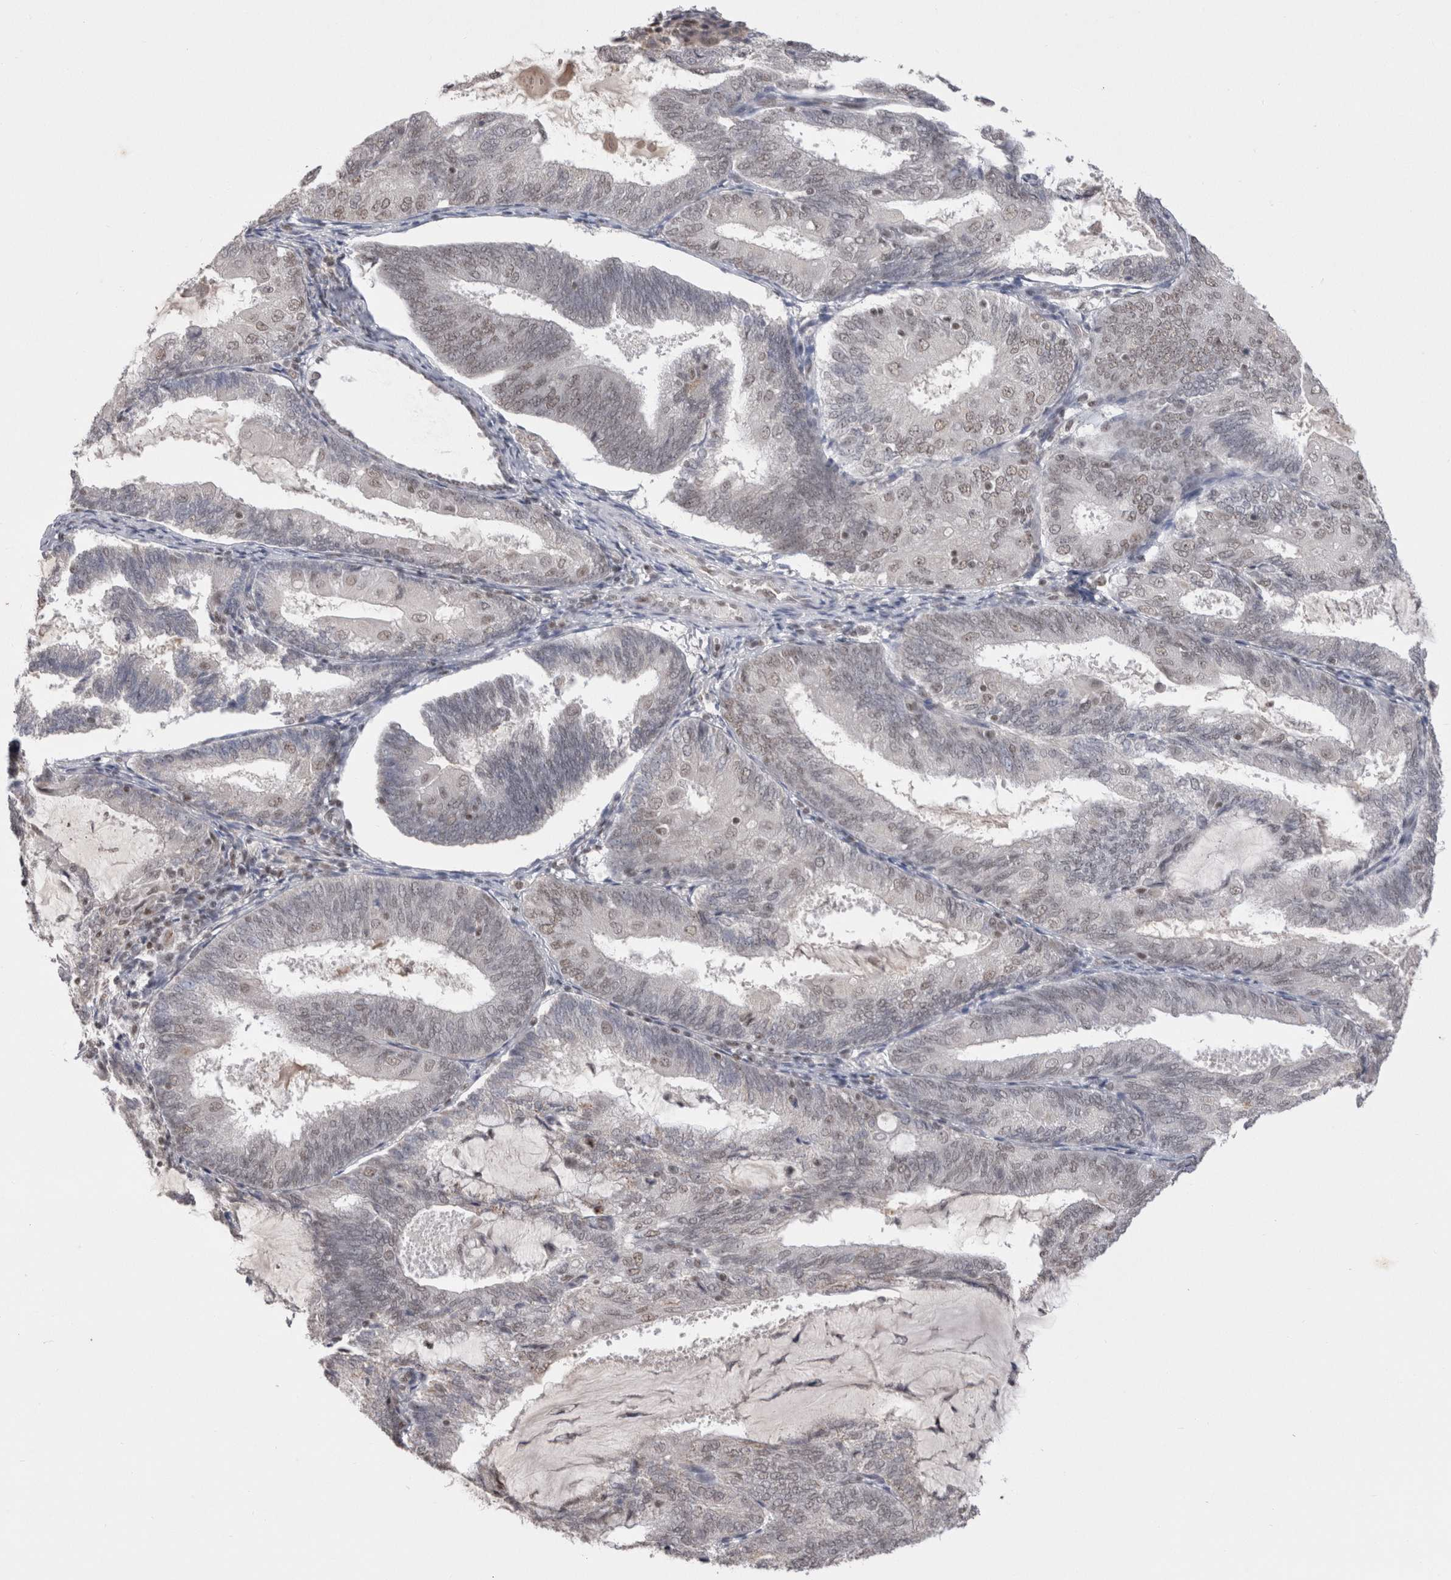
{"staining": {"intensity": "weak", "quantity": "25%-75%", "location": "nuclear"}, "tissue": "endometrial cancer", "cell_type": "Tumor cells", "image_type": "cancer", "snomed": [{"axis": "morphology", "description": "Adenocarcinoma, NOS"}, {"axis": "topography", "description": "Endometrium"}], "caption": "IHC photomicrograph of neoplastic tissue: human endometrial cancer stained using immunohistochemistry reveals low levels of weak protein expression localized specifically in the nuclear of tumor cells, appearing as a nuclear brown color.", "gene": "DAXX", "patient": {"sex": "female", "age": 81}}